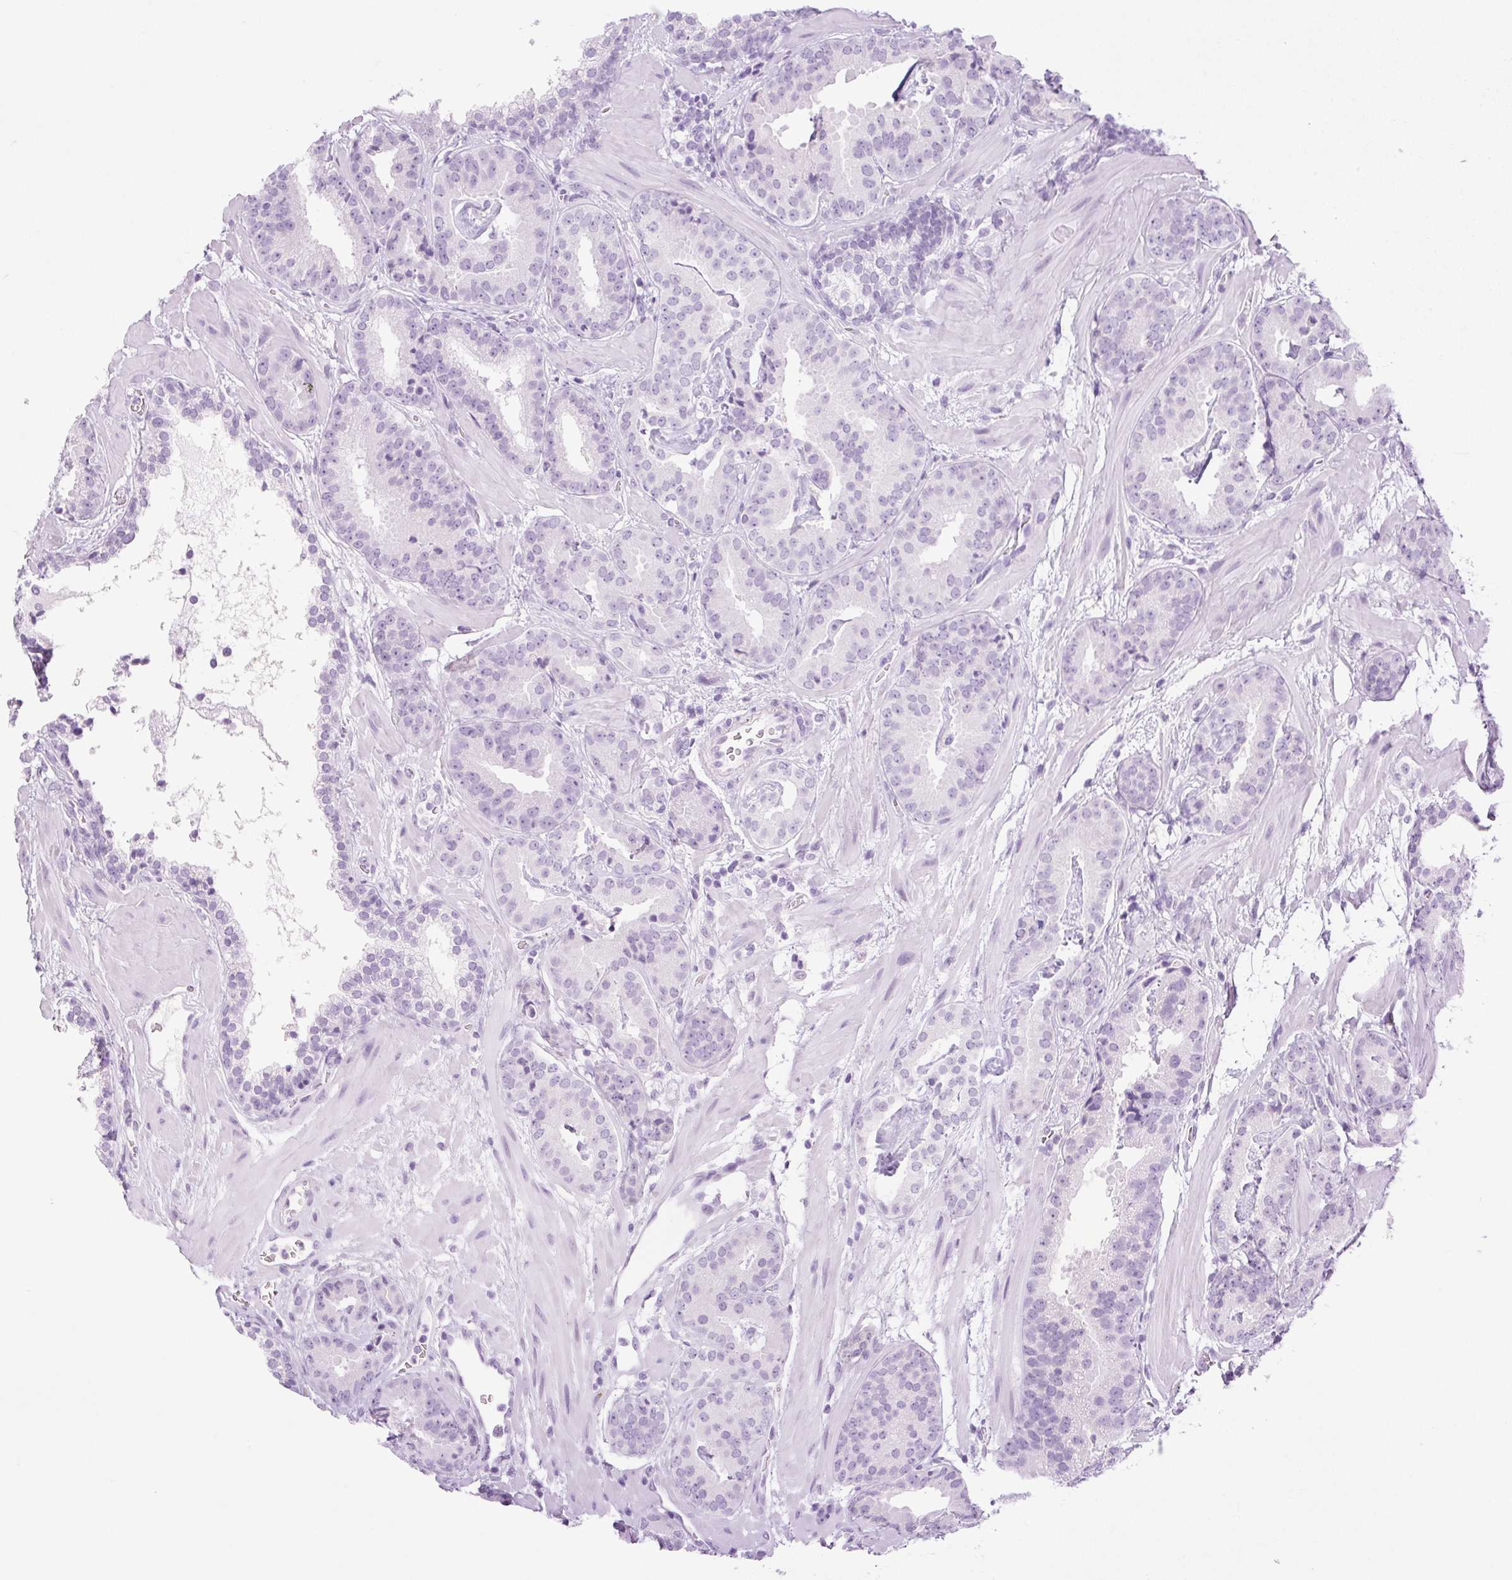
{"staining": {"intensity": "negative", "quantity": "none", "location": "none"}, "tissue": "prostate cancer", "cell_type": "Tumor cells", "image_type": "cancer", "snomed": [{"axis": "morphology", "description": "Adenocarcinoma, Low grade"}, {"axis": "topography", "description": "Prostate"}], "caption": "This is a photomicrograph of immunohistochemistry staining of prostate cancer (low-grade adenocarcinoma), which shows no expression in tumor cells. (DAB immunohistochemistry, high magnification).", "gene": "SPRR4", "patient": {"sex": "male", "age": 62}}